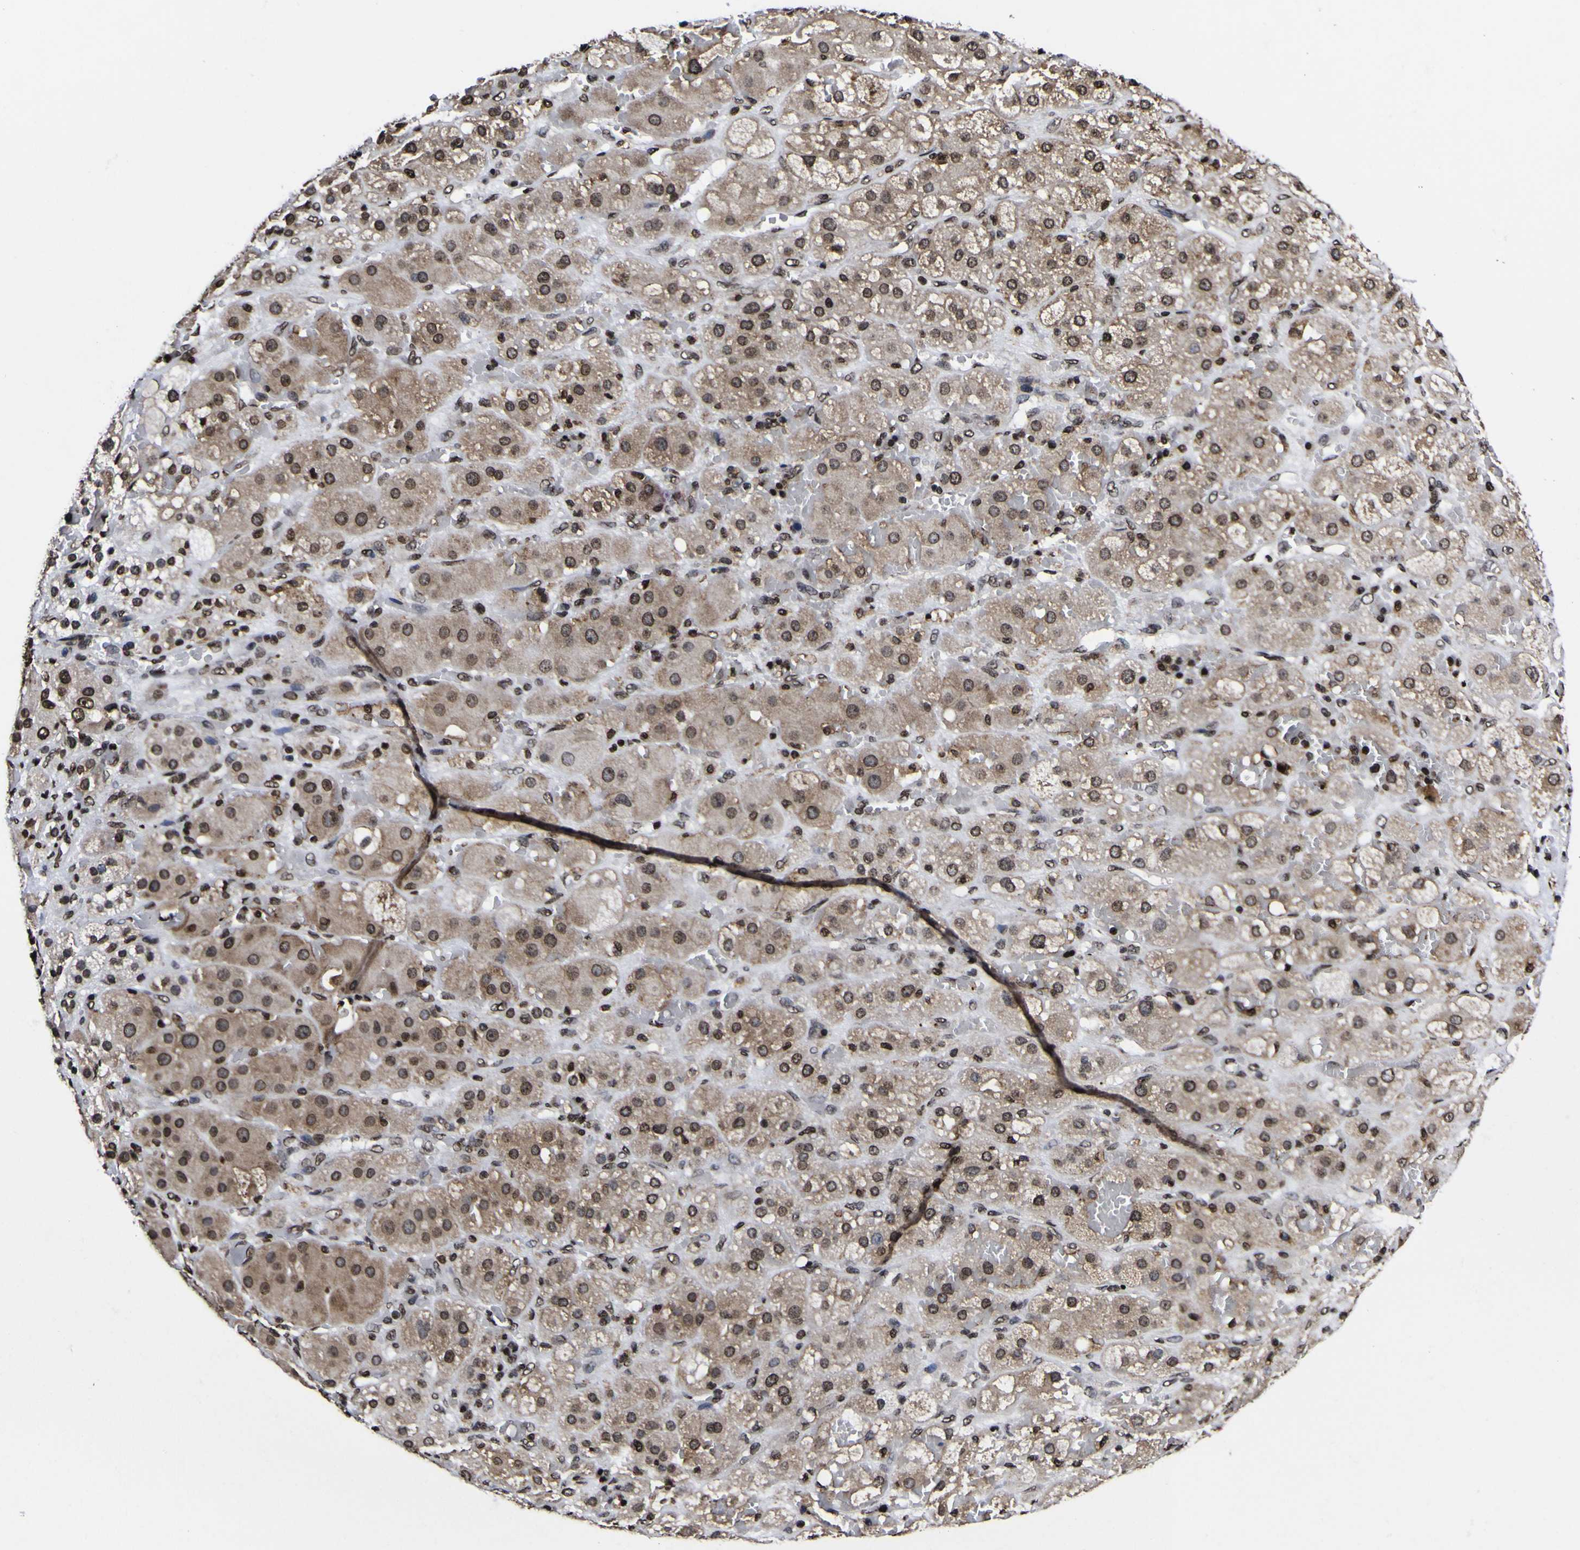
{"staining": {"intensity": "strong", "quantity": ">75%", "location": "nuclear"}, "tissue": "adrenal gland", "cell_type": "Glandular cells", "image_type": "normal", "snomed": [{"axis": "morphology", "description": "Normal tissue, NOS"}, {"axis": "topography", "description": "Adrenal gland"}], "caption": "Immunohistochemistry micrograph of benign adrenal gland stained for a protein (brown), which demonstrates high levels of strong nuclear staining in about >75% of glandular cells.", "gene": "PIAS1", "patient": {"sex": "female", "age": 47}}